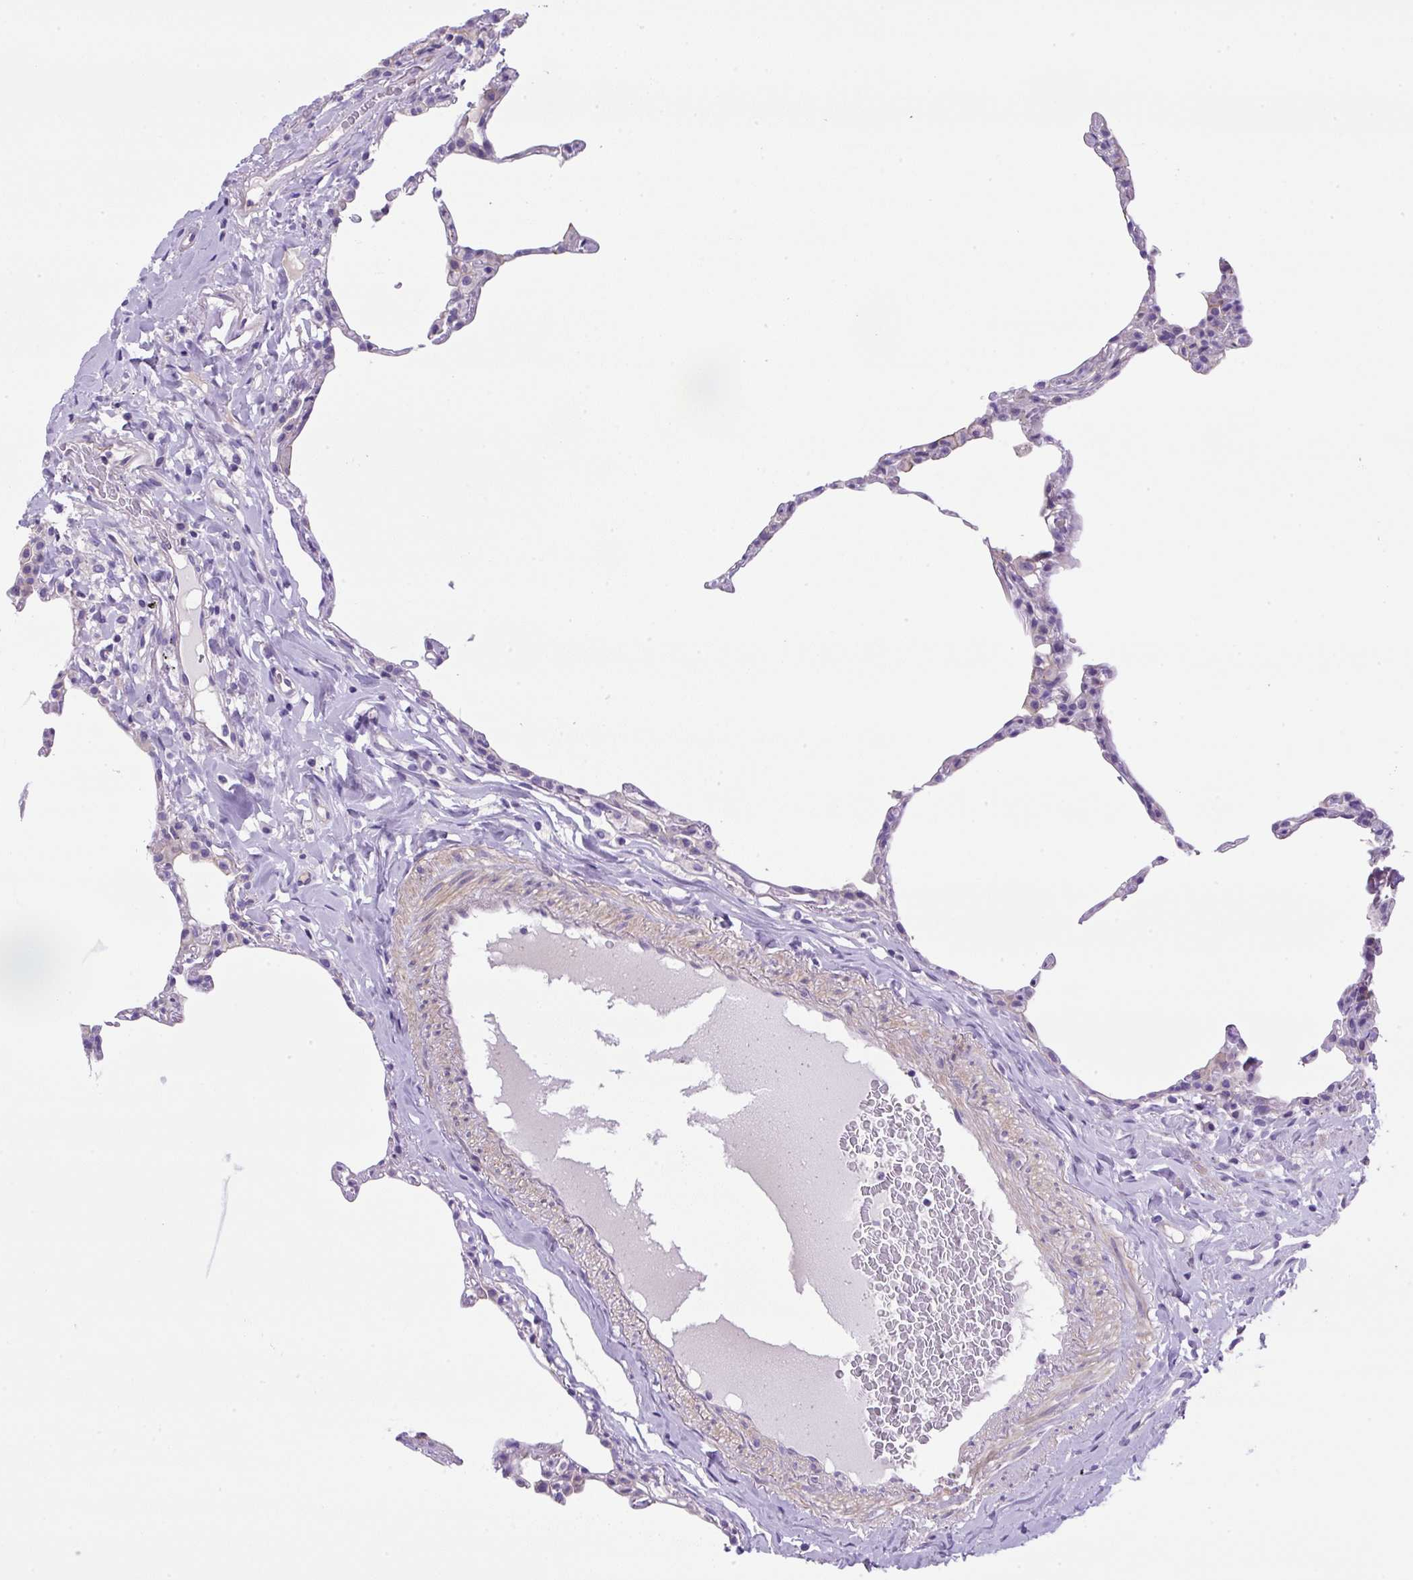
{"staining": {"intensity": "negative", "quantity": "none", "location": "none"}, "tissue": "lung", "cell_type": "Alveolar cells", "image_type": "normal", "snomed": [{"axis": "morphology", "description": "Normal tissue, NOS"}, {"axis": "topography", "description": "Lung"}], "caption": "IHC of benign human lung displays no expression in alveolar cells.", "gene": "NPTN", "patient": {"sex": "female", "age": 57}}